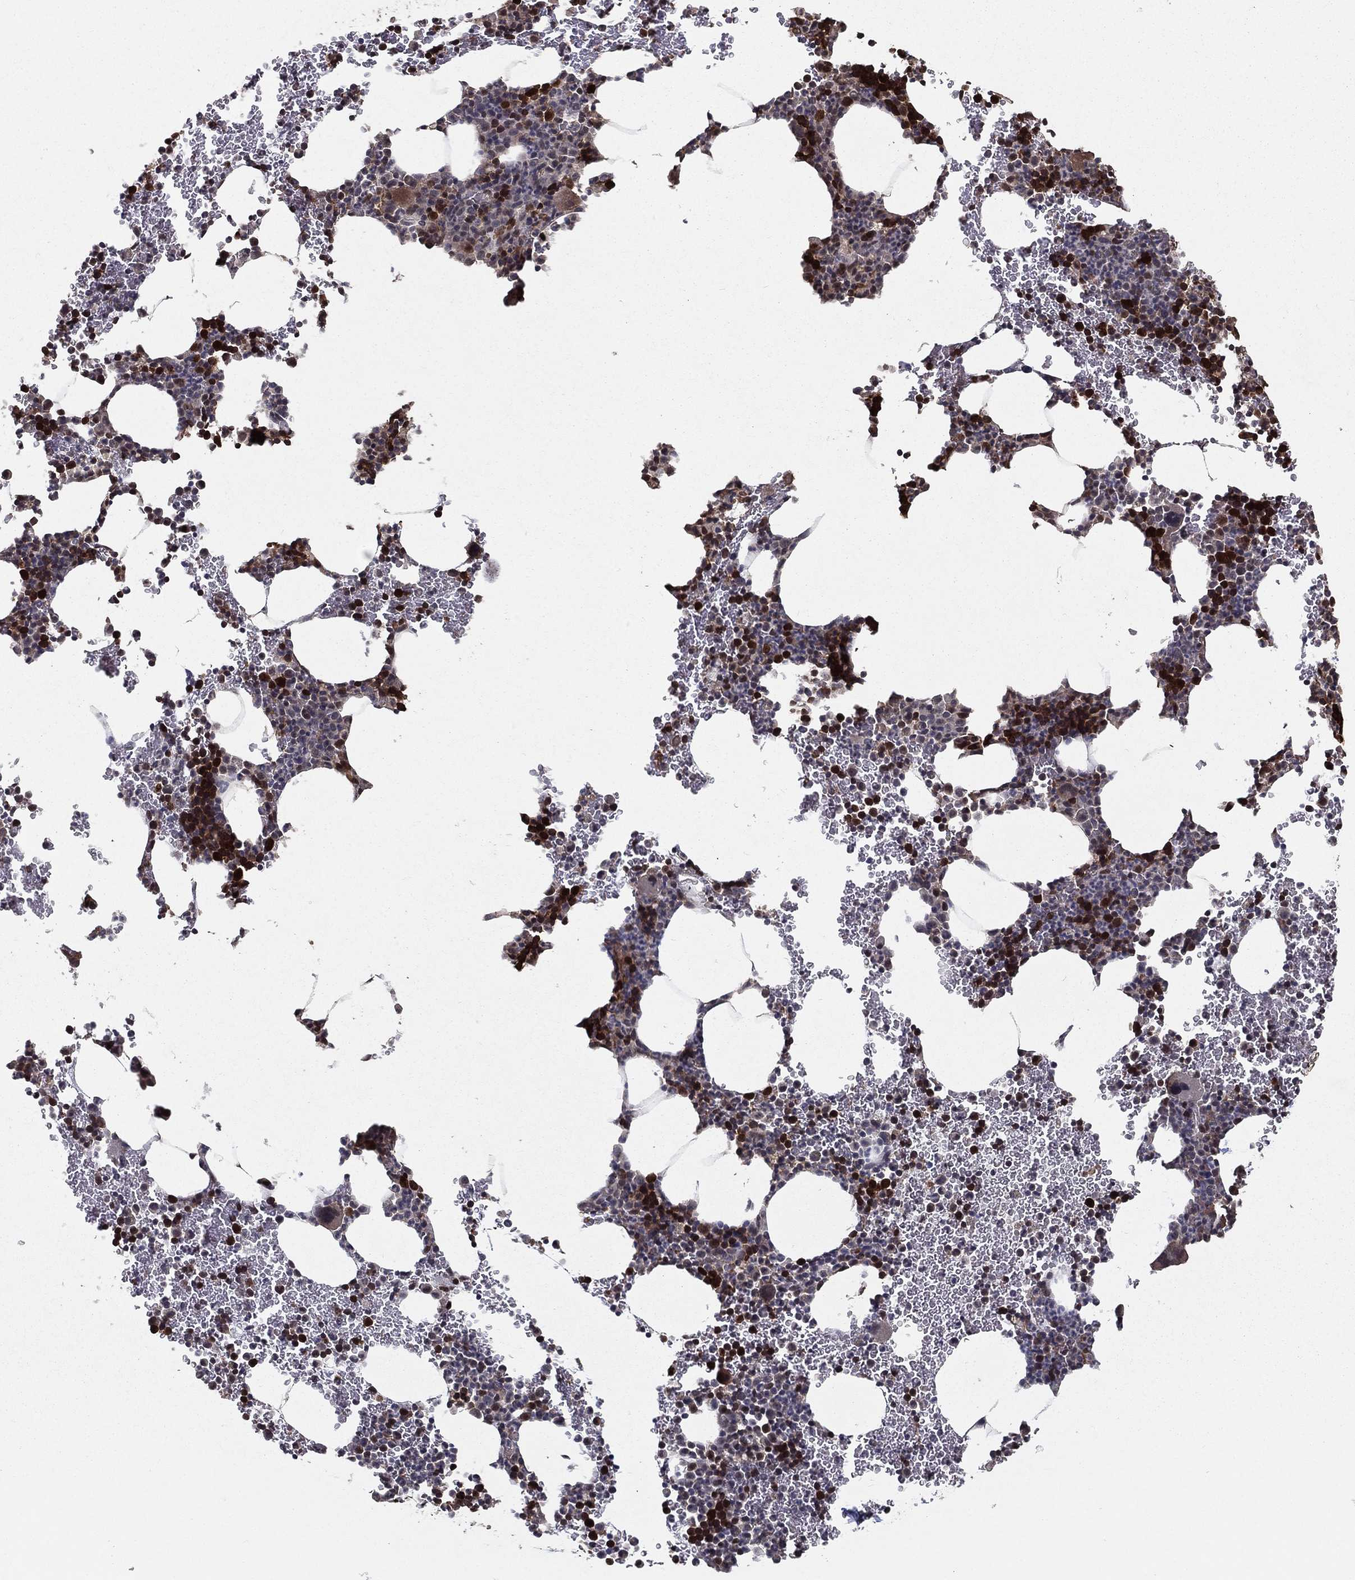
{"staining": {"intensity": "strong", "quantity": "25%-75%", "location": "nuclear"}, "tissue": "bone marrow", "cell_type": "Hematopoietic cells", "image_type": "normal", "snomed": [{"axis": "morphology", "description": "Normal tissue, NOS"}, {"axis": "topography", "description": "Bone marrow"}], "caption": "Immunohistochemistry (IHC) of unremarkable human bone marrow displays high levels of strong nuclear staining in about 25%-75% of hematopoietic cells.", "gene": "CARM1", "patient": {"sex": "male", "age": 45}}